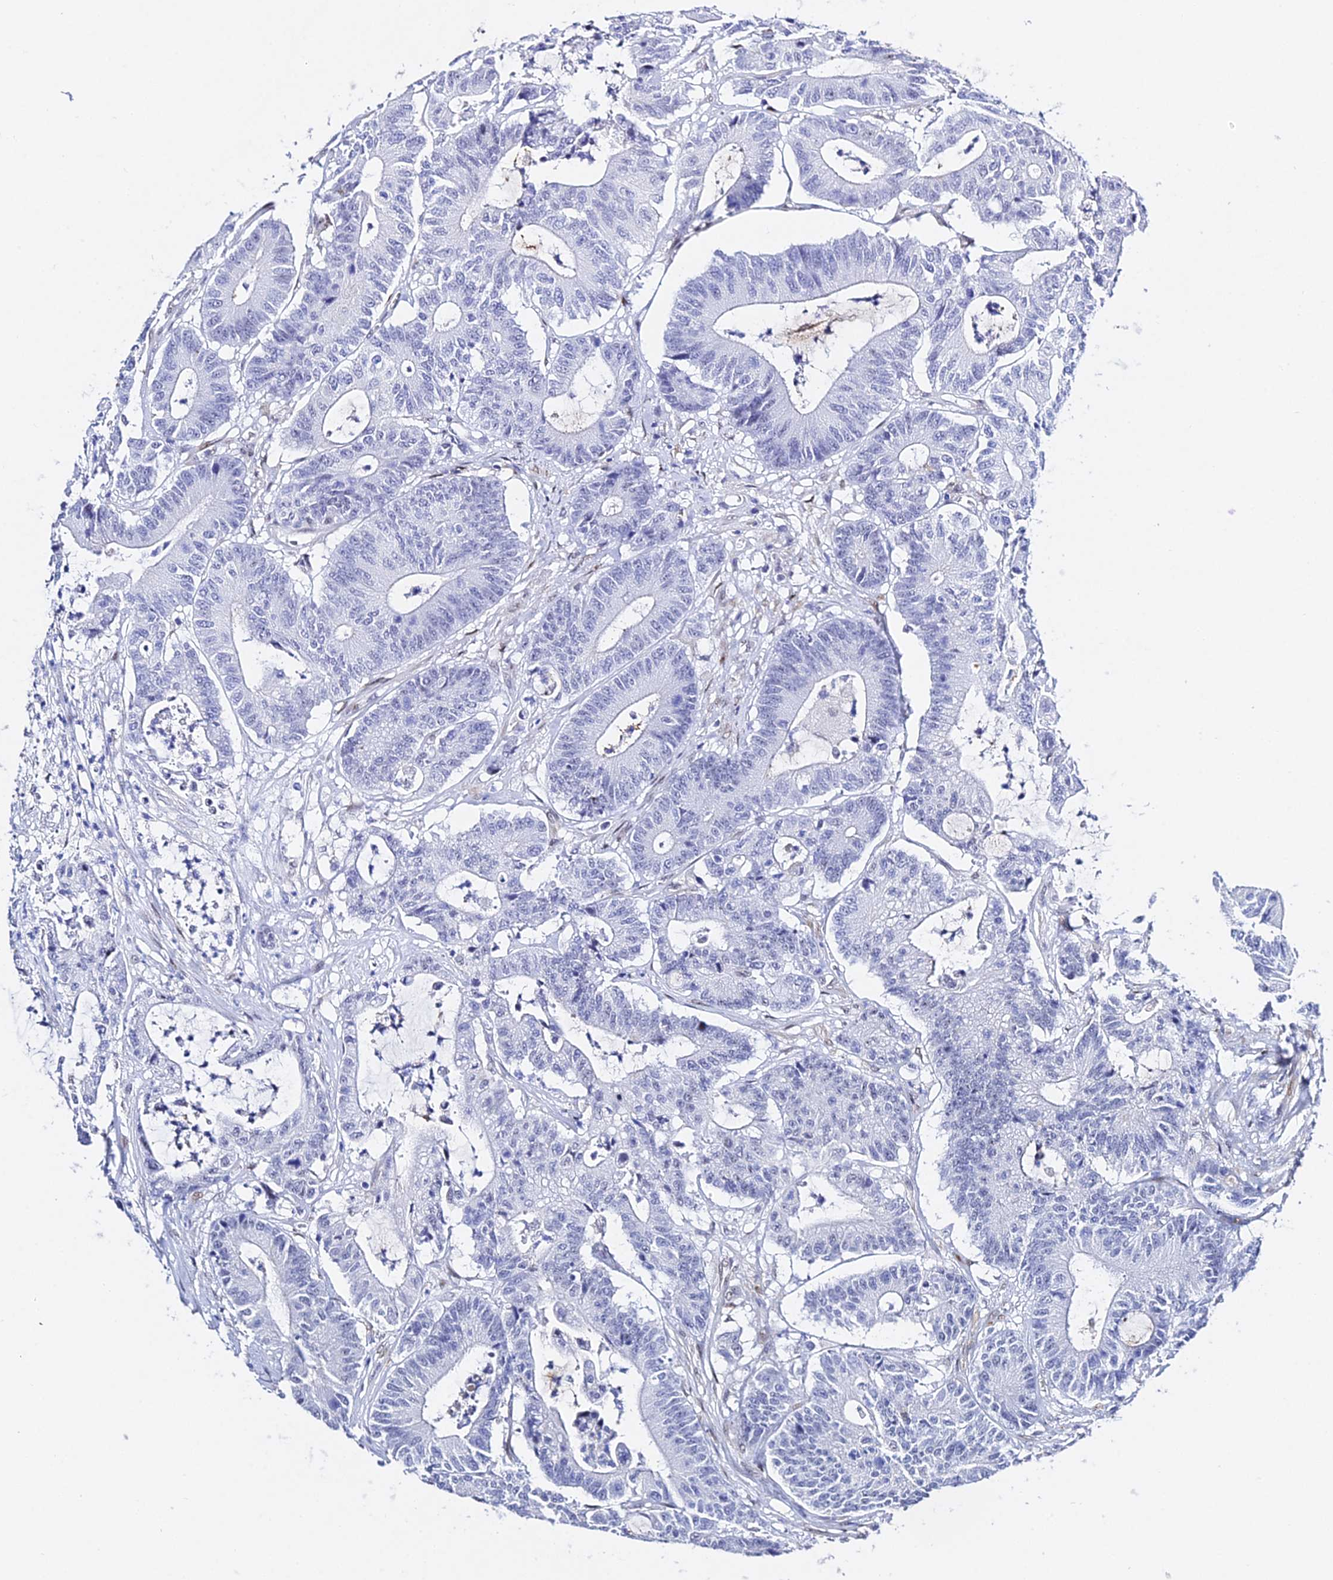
{"staining": {"intensity": "negative", "quantity": "none", "location": "none"}, "tissue": "colorectal cancer", "cell_type": "Tumor cells", "image_type": "cancer", "snomed": [{"axis": "morphology", "description": "Adenocarcinoma, NOS"}, {"axis": "topography", "description": "Colon"}], "caption": "This is an IHC photomicrograph of colorectal cancer (adenocarcinoma). There is no staining in tumor cells.", "gene": "POFUT2", "patient": {"sex": "female", "age": 84}}